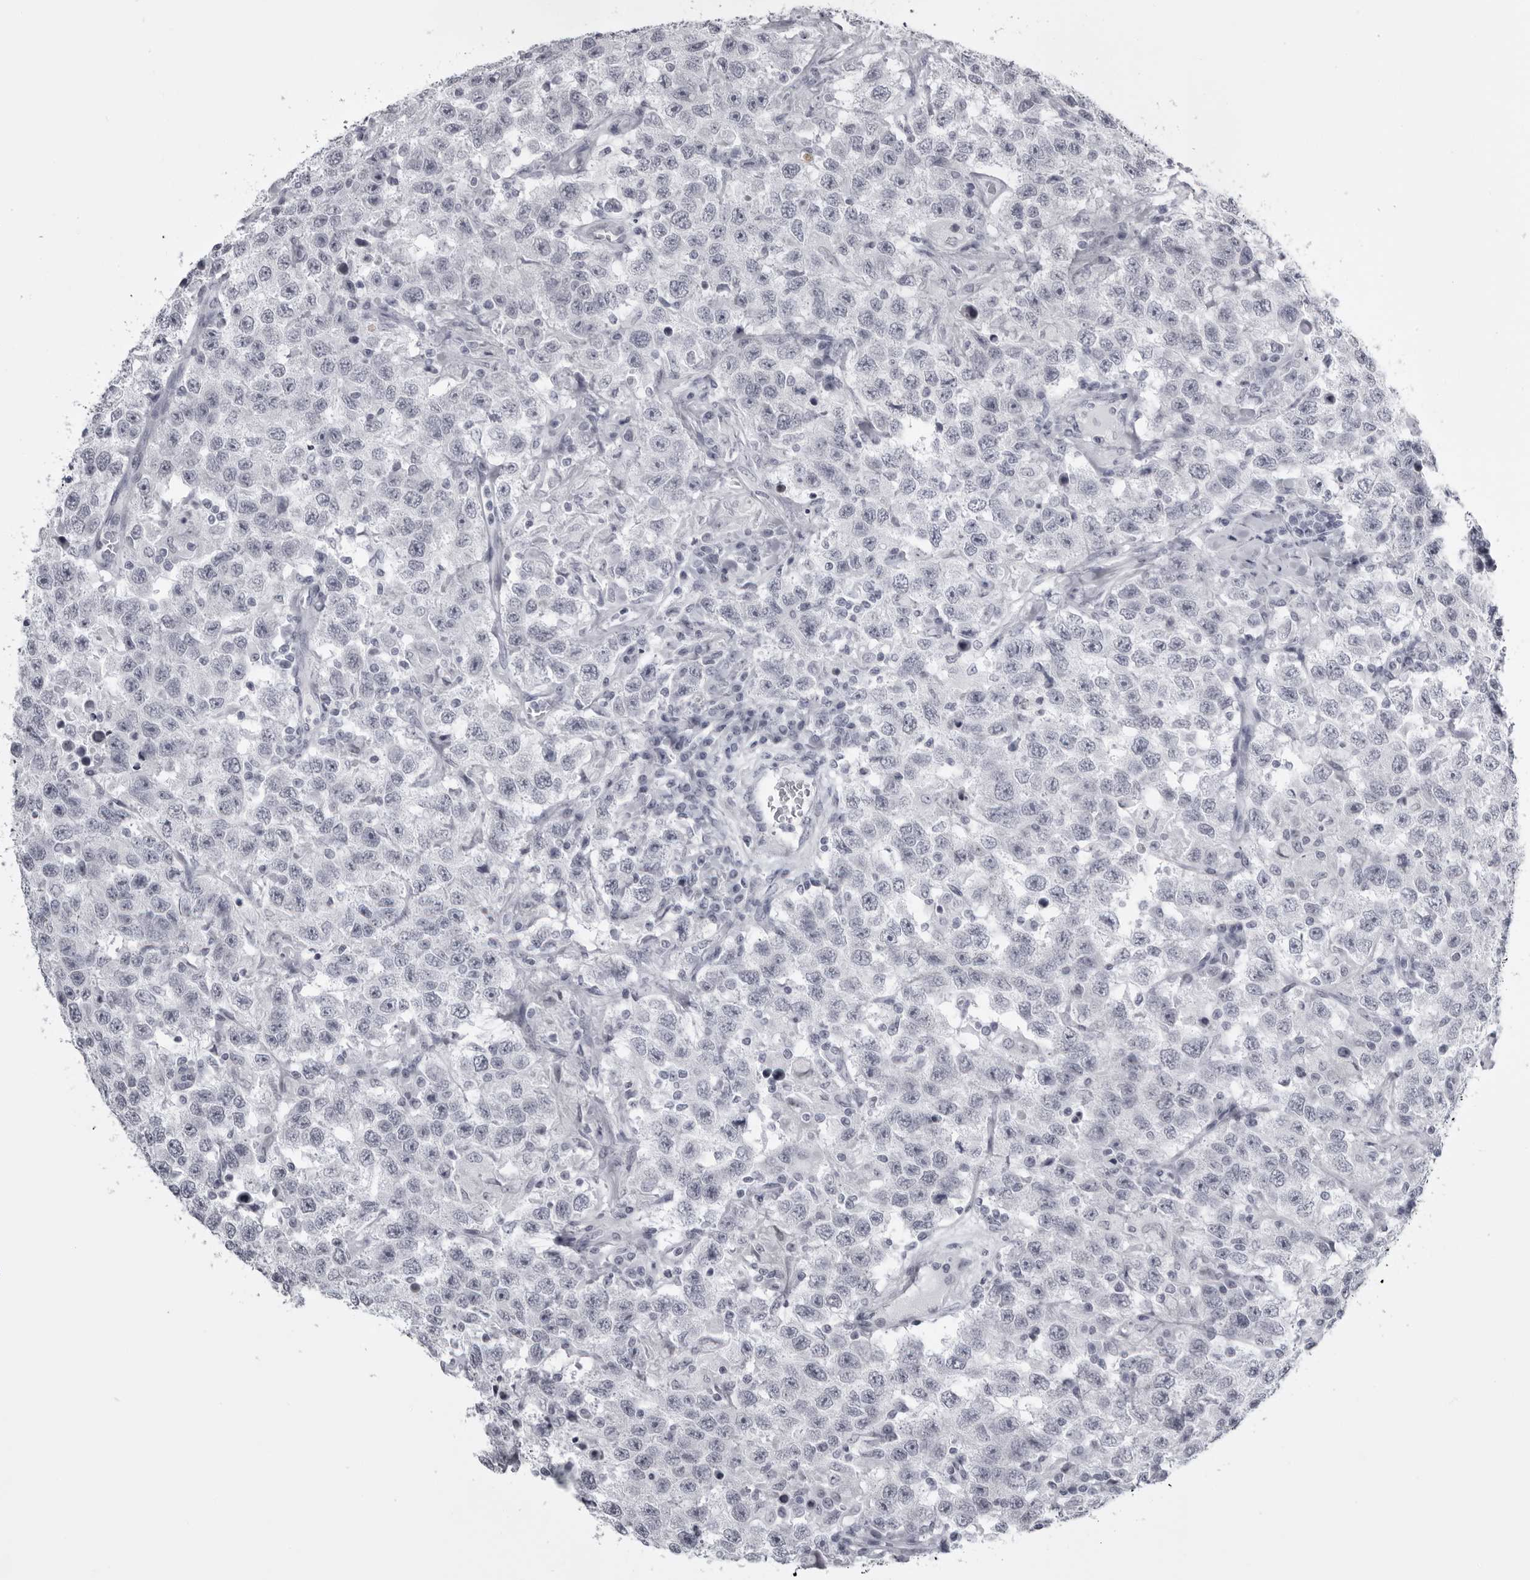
{"staining": {"intensity": "negative", "quantity": "none", "location": "none"}, "tissue": "testis cancer", "cell_type": "Tumor cells", "image_type": "cancer", "snomed": [{"axis": "morphology", "description": "Seminoma, NOS"}, {"axis": "topography", "description": "Testis"}], "caption": "Tumor cells are negative for brown protein staining in seminoma (testis). (Brightfield microscopy of DAB immunohistochemistry at high magnification).", "gene": "UROD", "patient": {"sex": "male", "age": 41}}